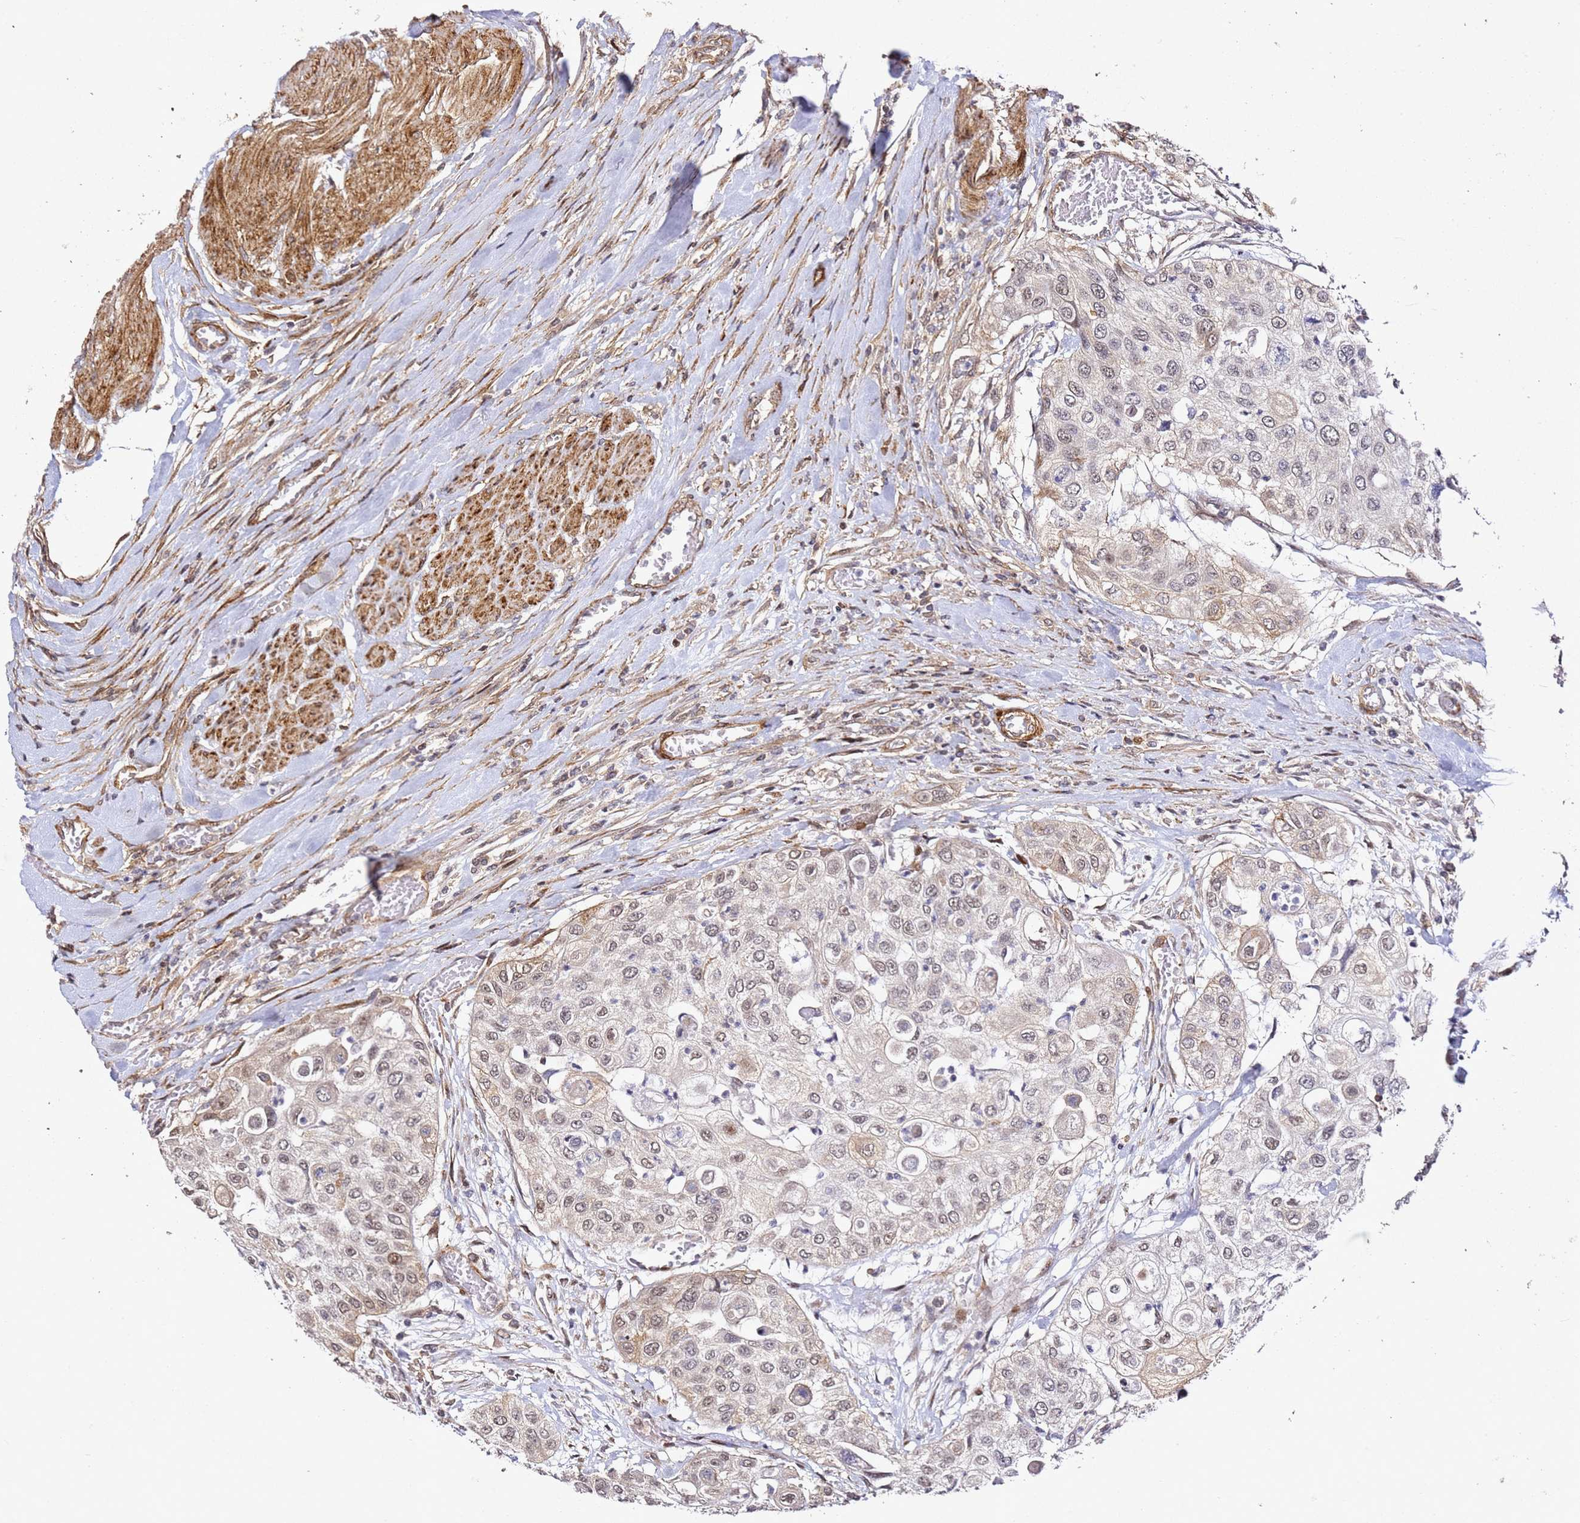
{"staining": {"intensity": "weak", "quantity": "25%-75%", "location": "nuclear"}, "tissue": "urothelial cancer", "cell_type": "Tumor cells", "image_type": "cancer", "snomed": [{"axis": "morphology", "description": "Urothelial carcinoma, High grade"}, {"axis": "topography", "description": "Urinary bladder"}], "caption": "Urothelial carcinoma (high-grade) stained with immunohistochemistry demonstrates weak nuclear expression in approximately 25%-75% of tumor cells.", "gene": "ZNF296", "patient": {"sex": "female", "age": 79}}